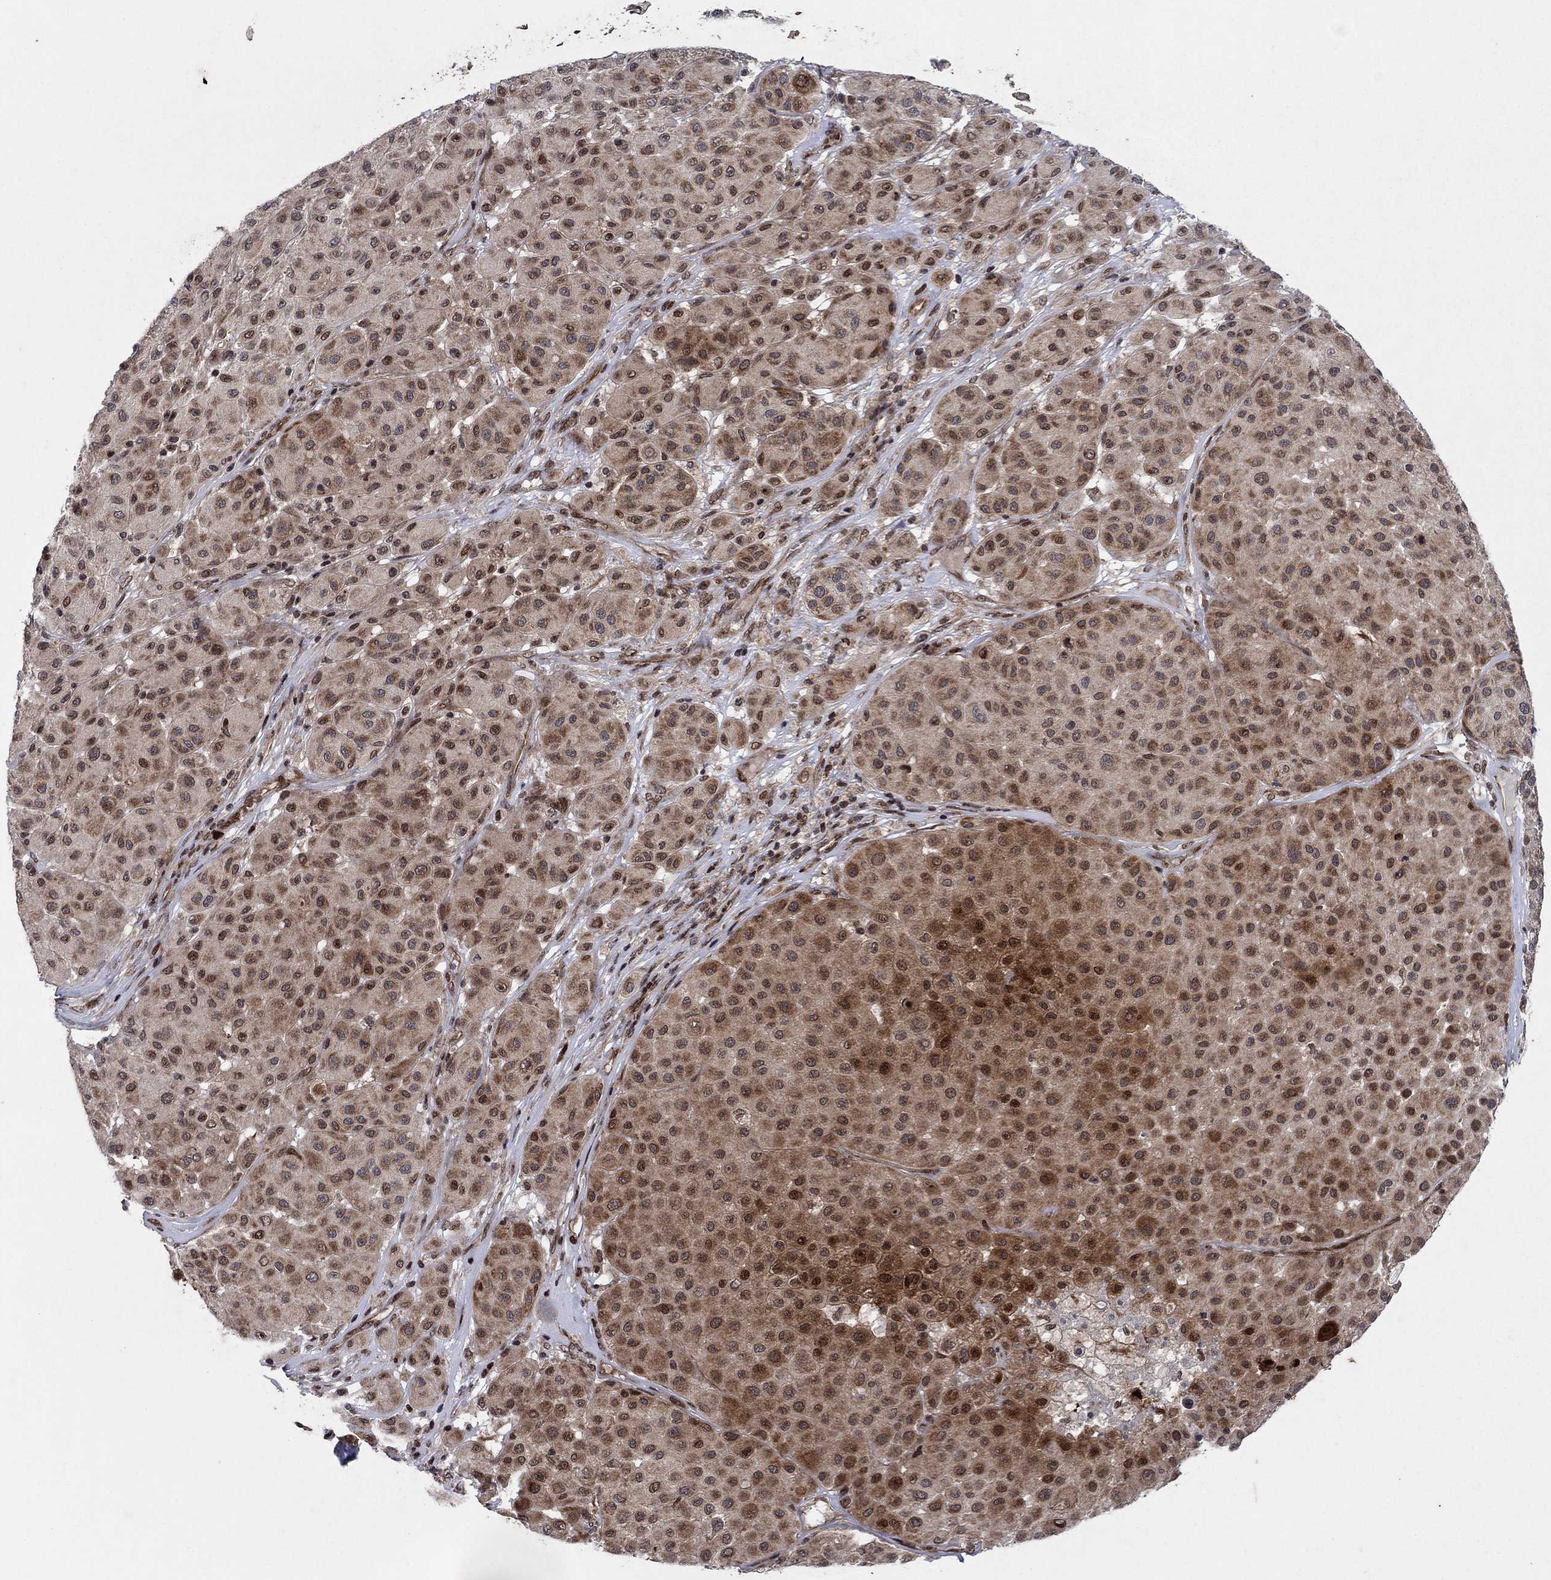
{"staining": {"intensity": "strong", "quantity": "<25%", "location": "cytoplasmic/membranous,nuclear"}, "tissue": "melanoma", "cell_type": "Tumor cells", "image_type": "cancer", "snomed": [{"axis": "morphology", "description": "Malignant melanoma, Metastatic site"}, {"axis": "topography", "description": "Smooth muscle"}], "caption": "This is a photomicrograph of immunohistochemistry (IHC) staining of melanoma, which shows strong expression in the cytoplasmic/membranous and nuclear of tumor cells.", "gene": "PRICKLE4", "patient": {"sex": "male", "age": 41}}